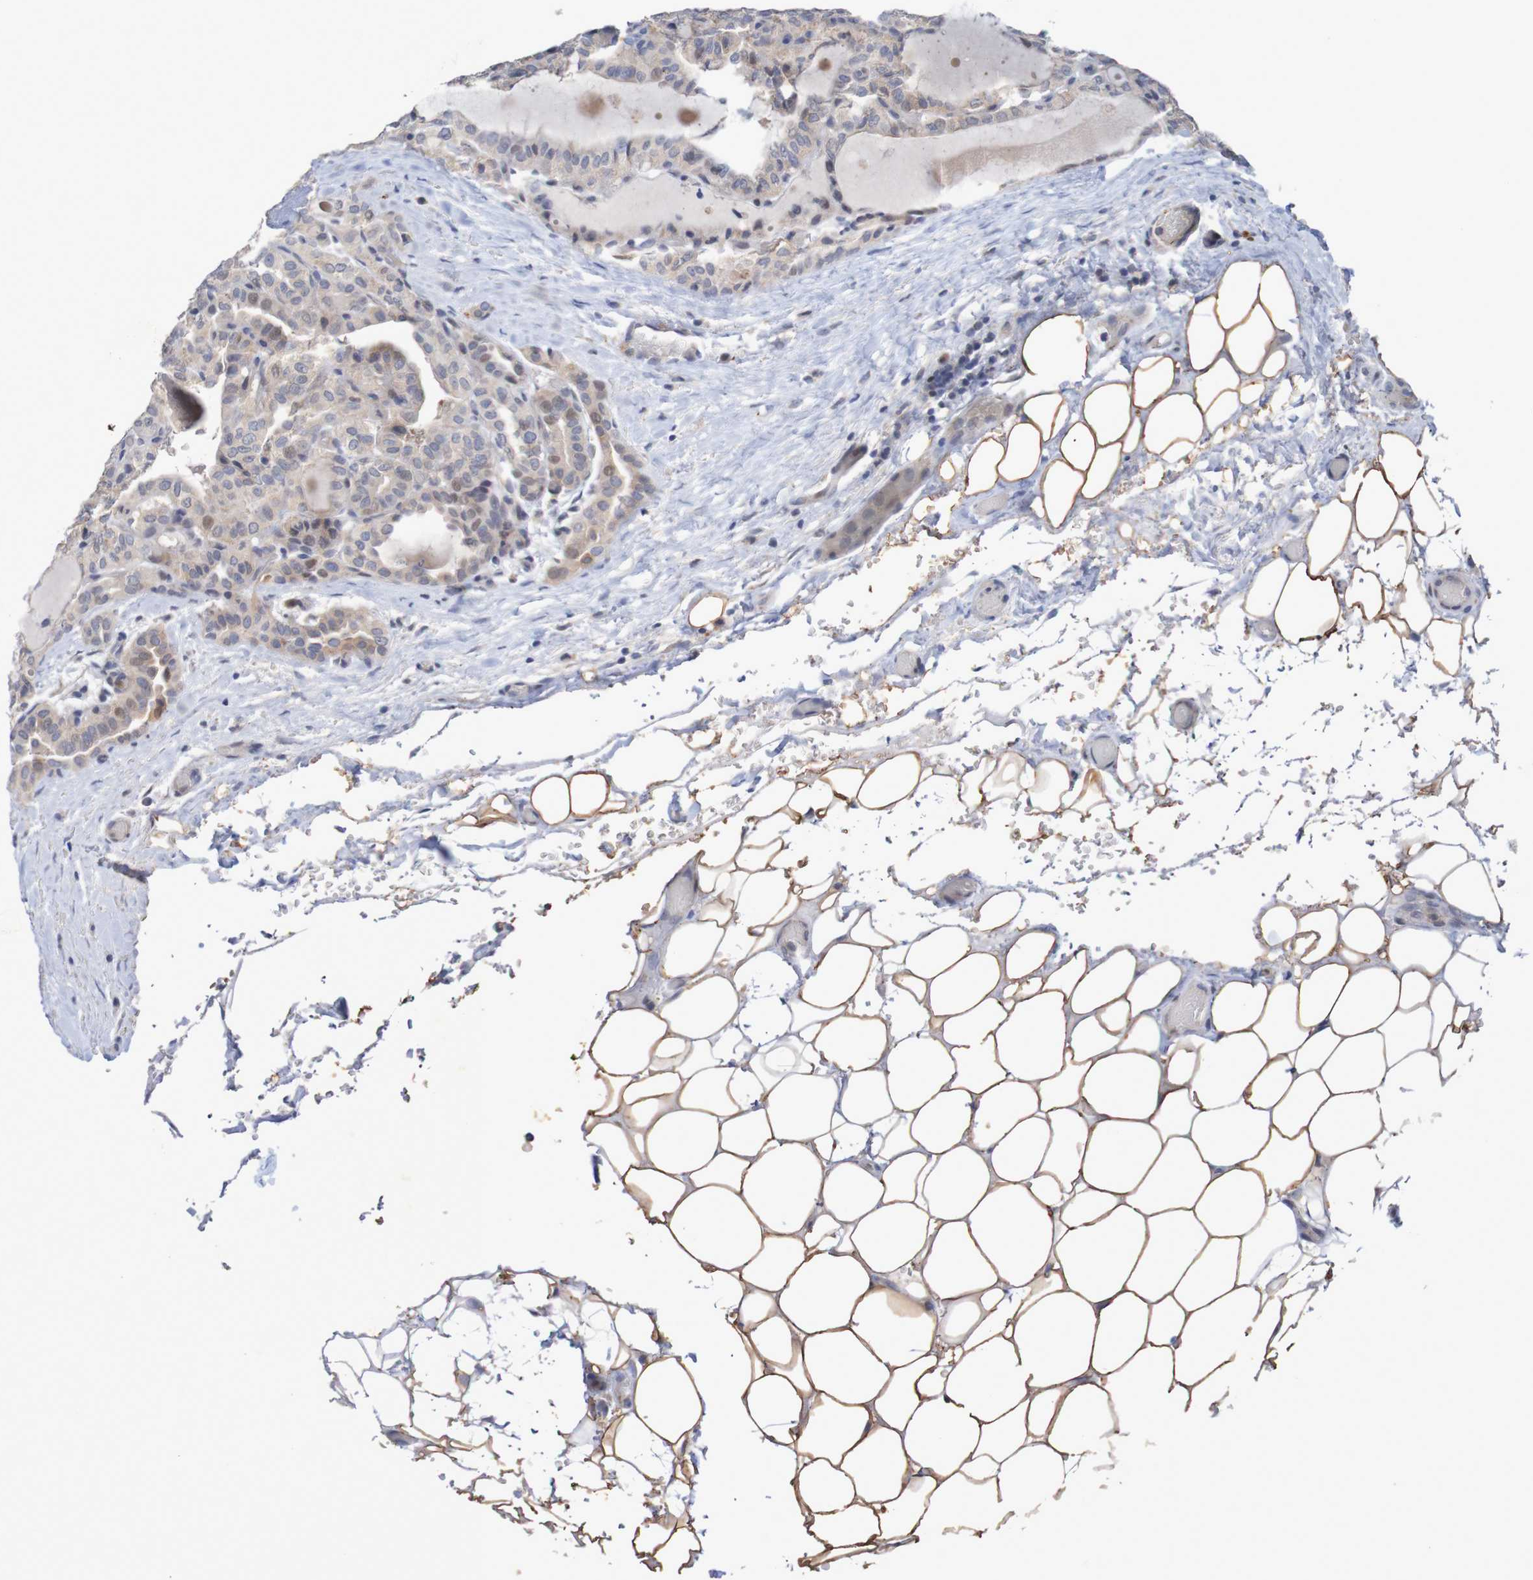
{"staining": {"intensity": "negative", "quantity": "none", "location": "none"}, "tissue": "thyroid cancer", "cell_type": "Tumor cells", "image_type": "cancer", "snomed": [{"axis": "morphology", "description": "Papillary adenocarcinoma, NOS"}, {"axis": "topography", "description": "Thyroid gland"}], "caption": "Immunohistochemistry image of thyroid cancer stained for a protein (brown), which shows no expression in tumor cells.", "gene": "FBP2", "patient": {"sex": "male", "age": 77}}